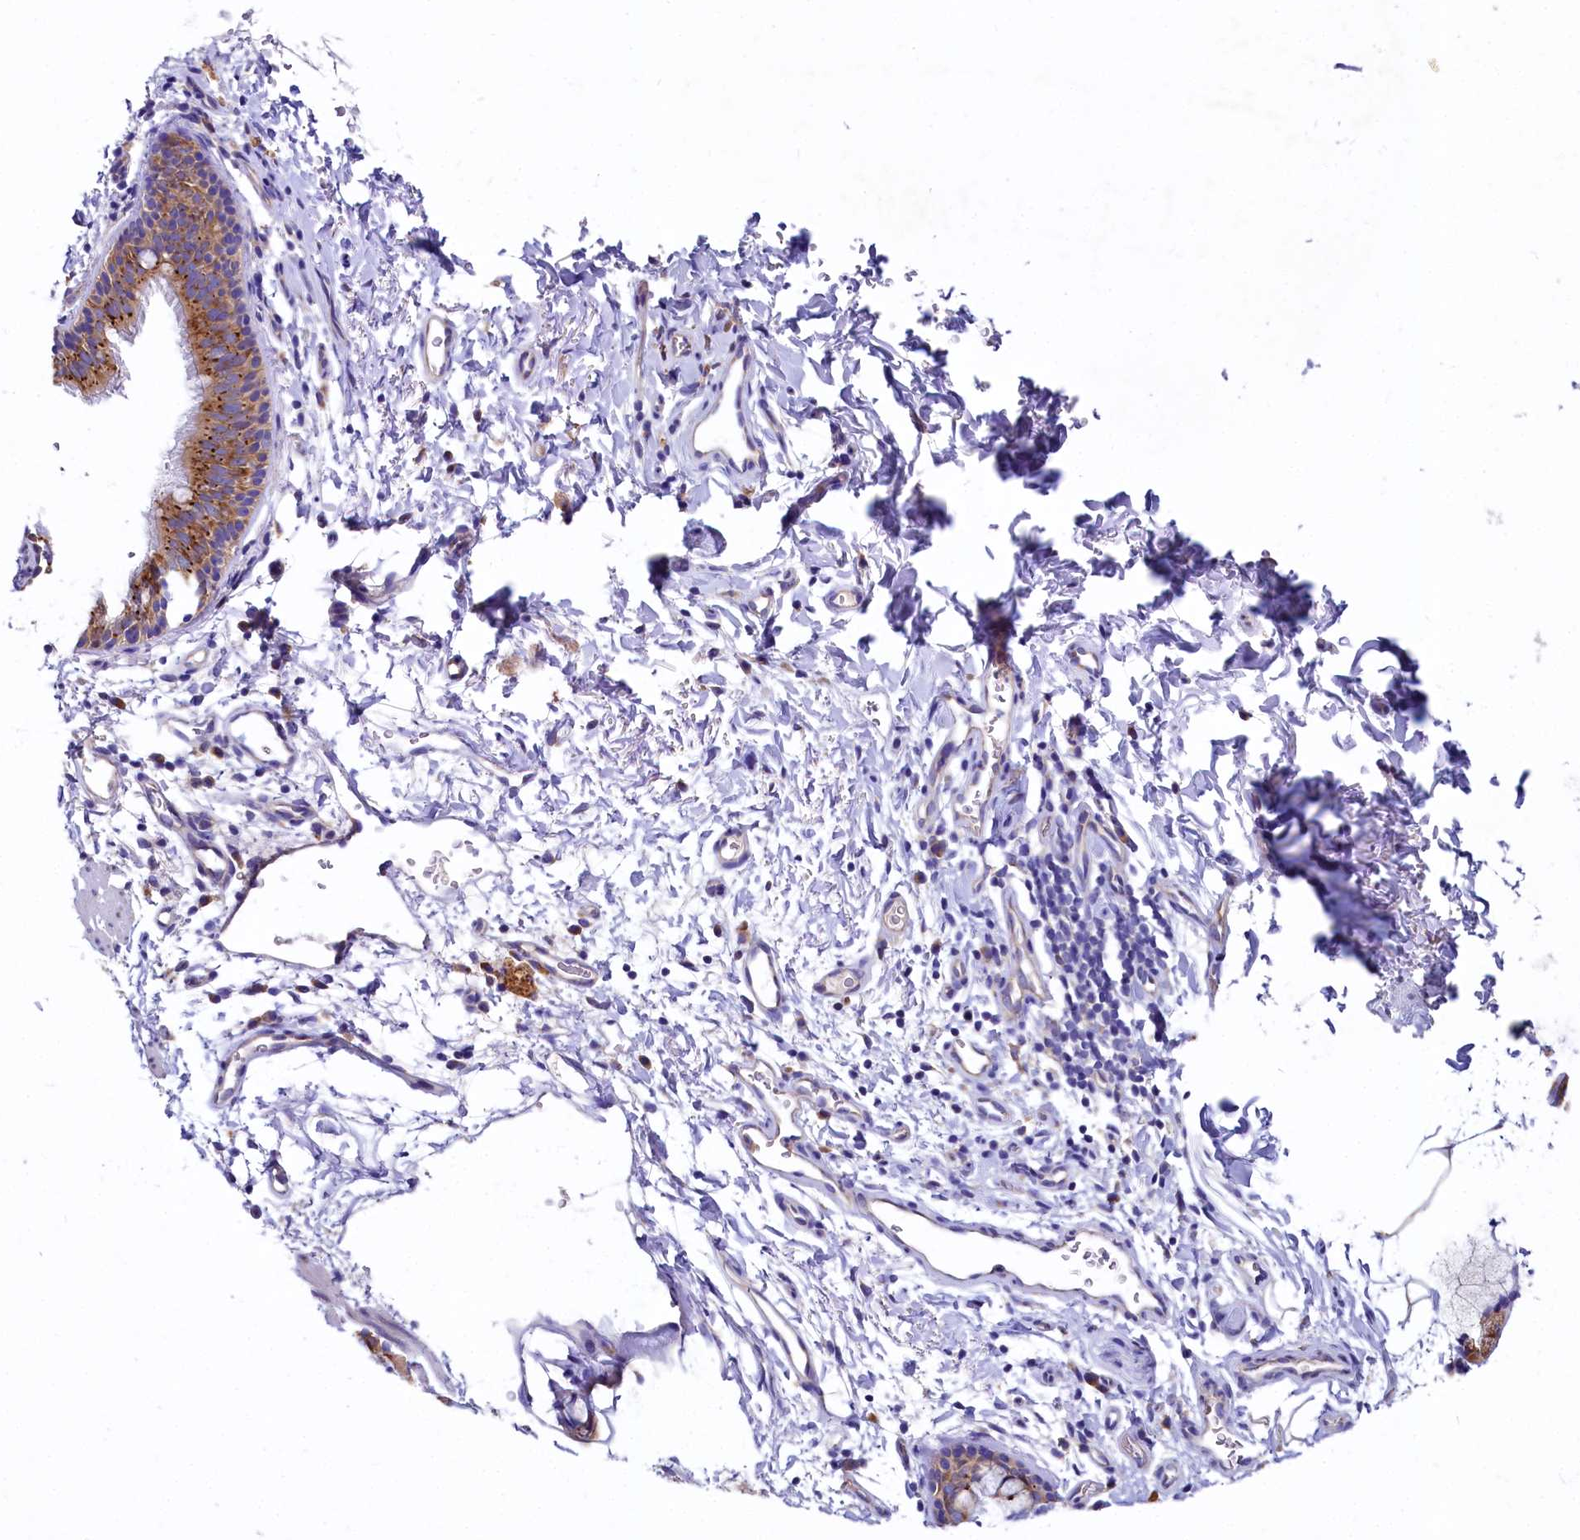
{"staining": {"intensity": "moderate", "quantity": ">75%", "location": "cytoplasmic/membranous"}, "tissue": "bronchus", "cell_type": "Respiratory epithelial cells", "image_type": "normal", "snomed": [{"axis": "morphology", "description": "Normal tissue, NOS"}, {"axis": "topography", "description": "Cartilage tissue"}, {"axis": "topography", "description": "Bronchus"}], "caption": "Moderate cytoplasmic/membranous staining is appreciated in approximately >75% of respiratory epithelial cells in benign bronchus. (DAB IHC, brown staining for protein, blue staining for nuclei).", "gene": "QARS1", "patient": {"sex": "female", "age": 36}}